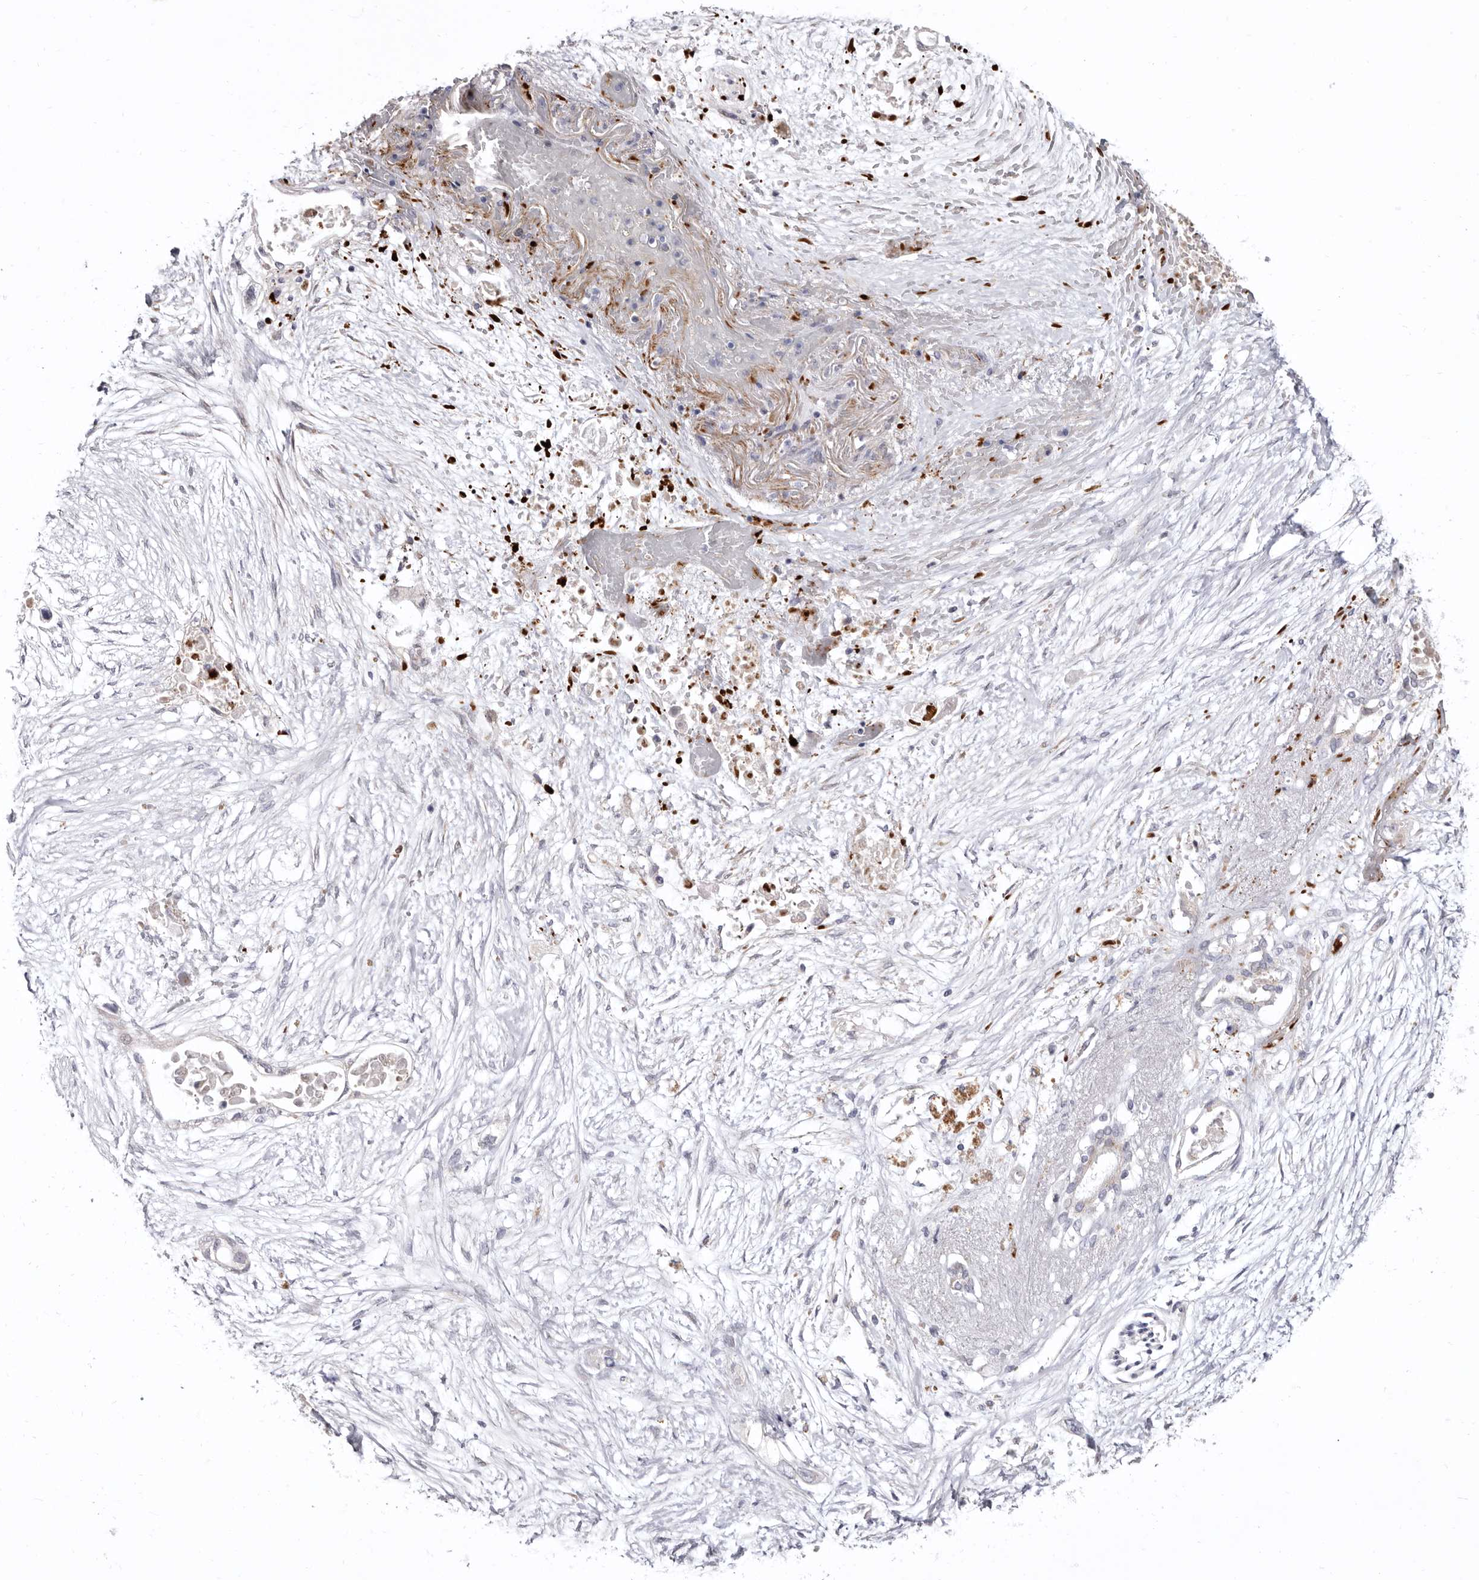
{"staining": {"intensity": "negative", "quantity": "none", "location": "none"}, "tissue": "pancreatic cancer", "cell_type": "Tumor cells", "image_type": "cancer", "snomed": [{"axis": "morphology", "description": "Adenocarcinoma, NOS"}, {"axis": "topography", "description": "Pancreas"}], "caption": "Pancreatic cancer (adenocarcinoma) stained for a protein using immunohistochemistry reveals no expression tumor cells.", "gene": "AIDA", "patient": {"sex": "male", "age": 53}}